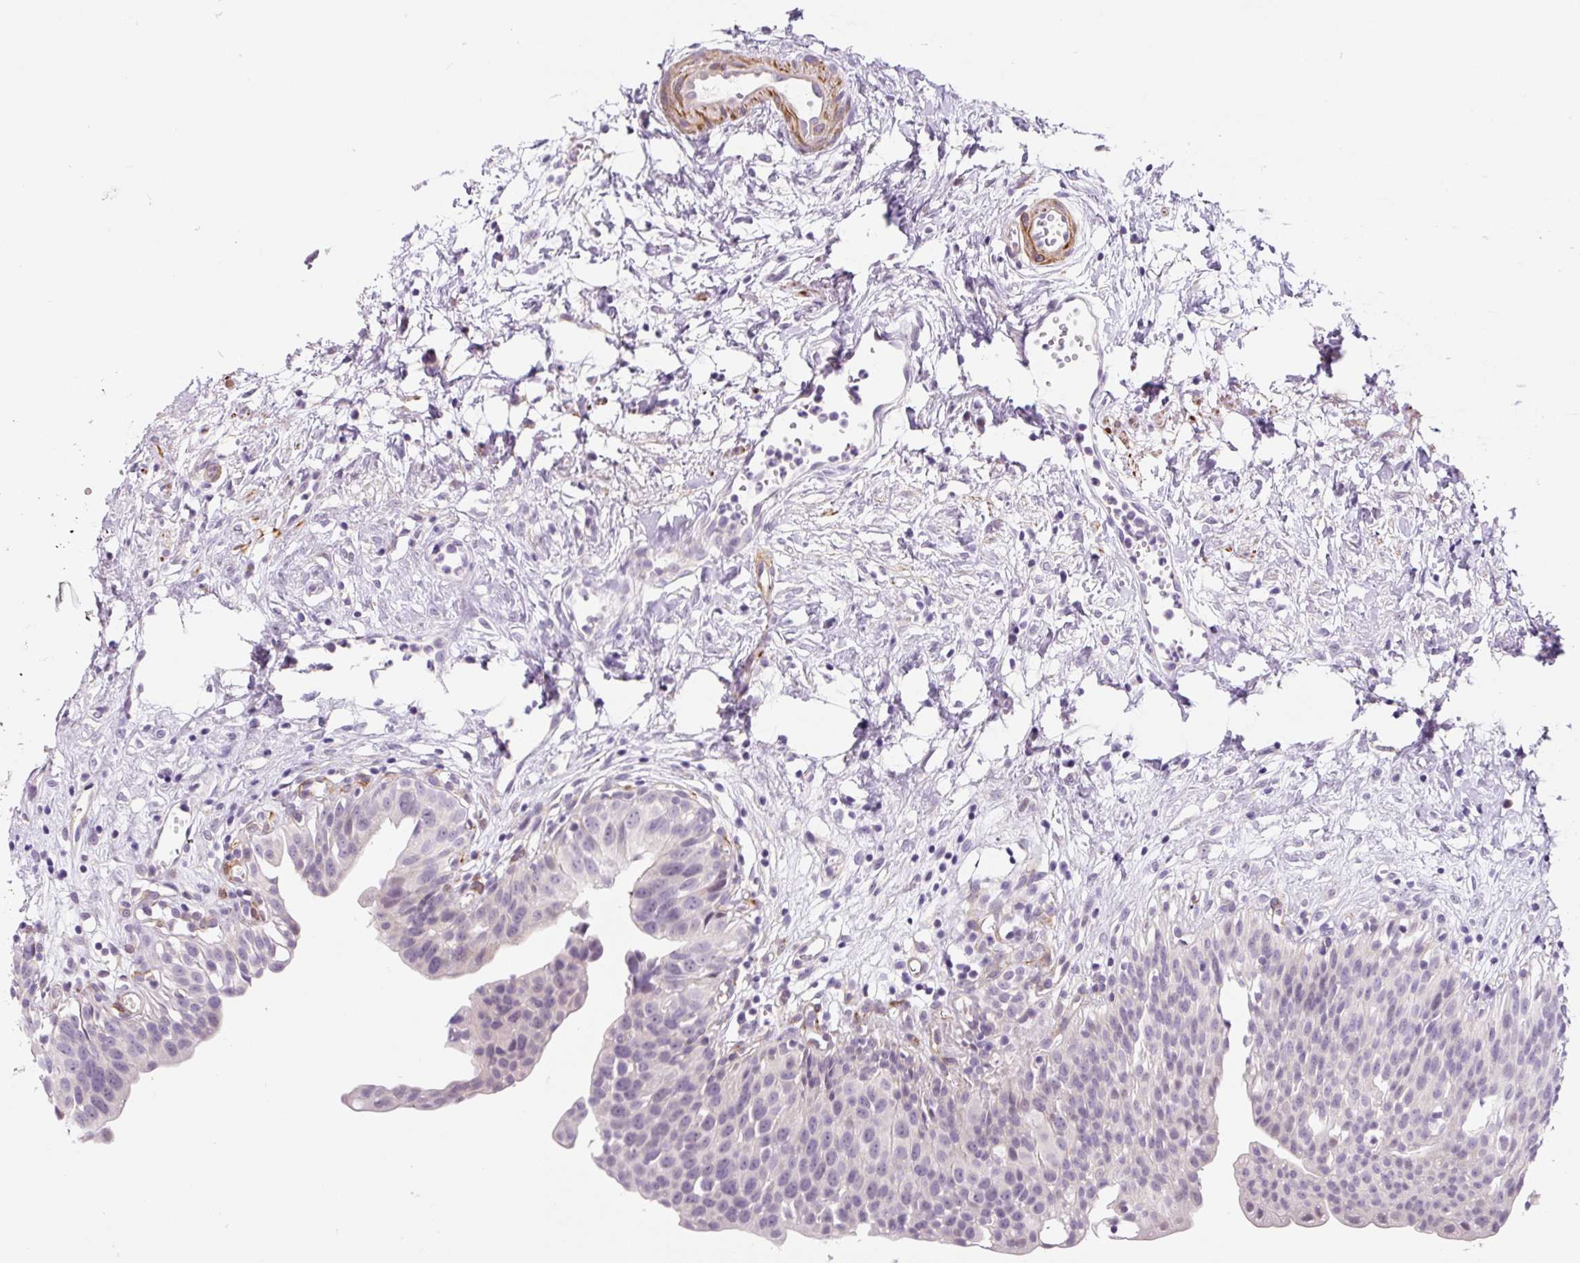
{"staining": {"intensity": "negative", "quantity": "none", "location": "none"}, "tissue": "urinary bladder", "cell_type": "Urothelial cells", "image_type": "normal", "snomed": [{"axis": "morphology", "description": "Normal tissue, NOS"}, {"axis": "topography", "description": "Urinary bladder"}], "caption": "Urothelial cells are negative for brown protein staining in benign urinary bladder. Brightfield microscopy of IHC stained with DAB (3,3'-diaminobenzidine) (brown) and hematoxylin (blue), captured at high magnification.", "gene": "CCL25", "patient": {"sex": "male", "age": 51}}